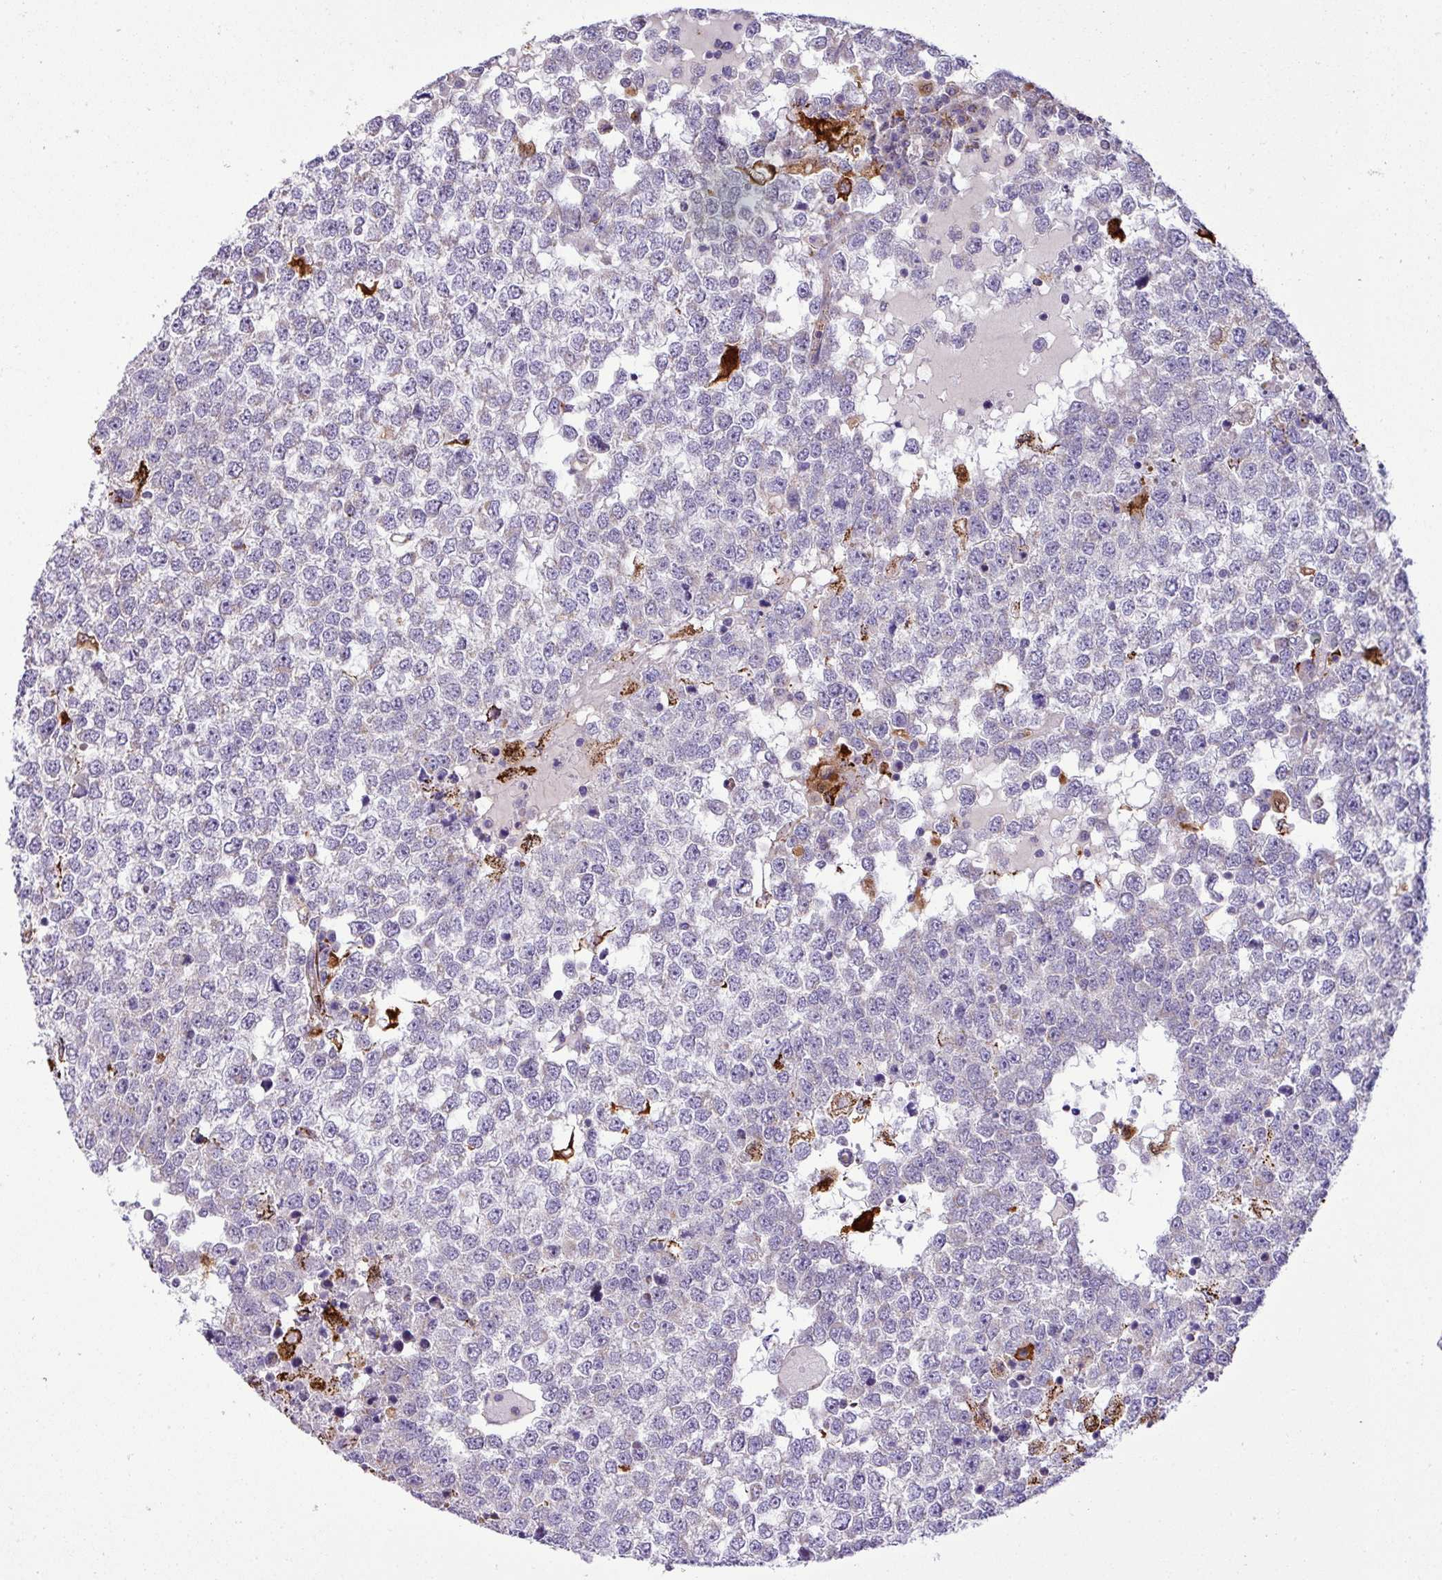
{"staining": {"intensity": "negative", "quantity": "none", "location": "none"}, "tissue": "testis cancer", "cell_type": "Tumor cells", "image_type": "cancer", "snomed": [{"axis": "morphology", "description": "Seminoma, NOS"}, {"axis": "topography", "description": "Testis"}], "caption": "The histopathology image reveals no staining of tumor cells in testis seminoma.", "gene": "SGPP1", "patient": {"sex": "male", "age": 65}}